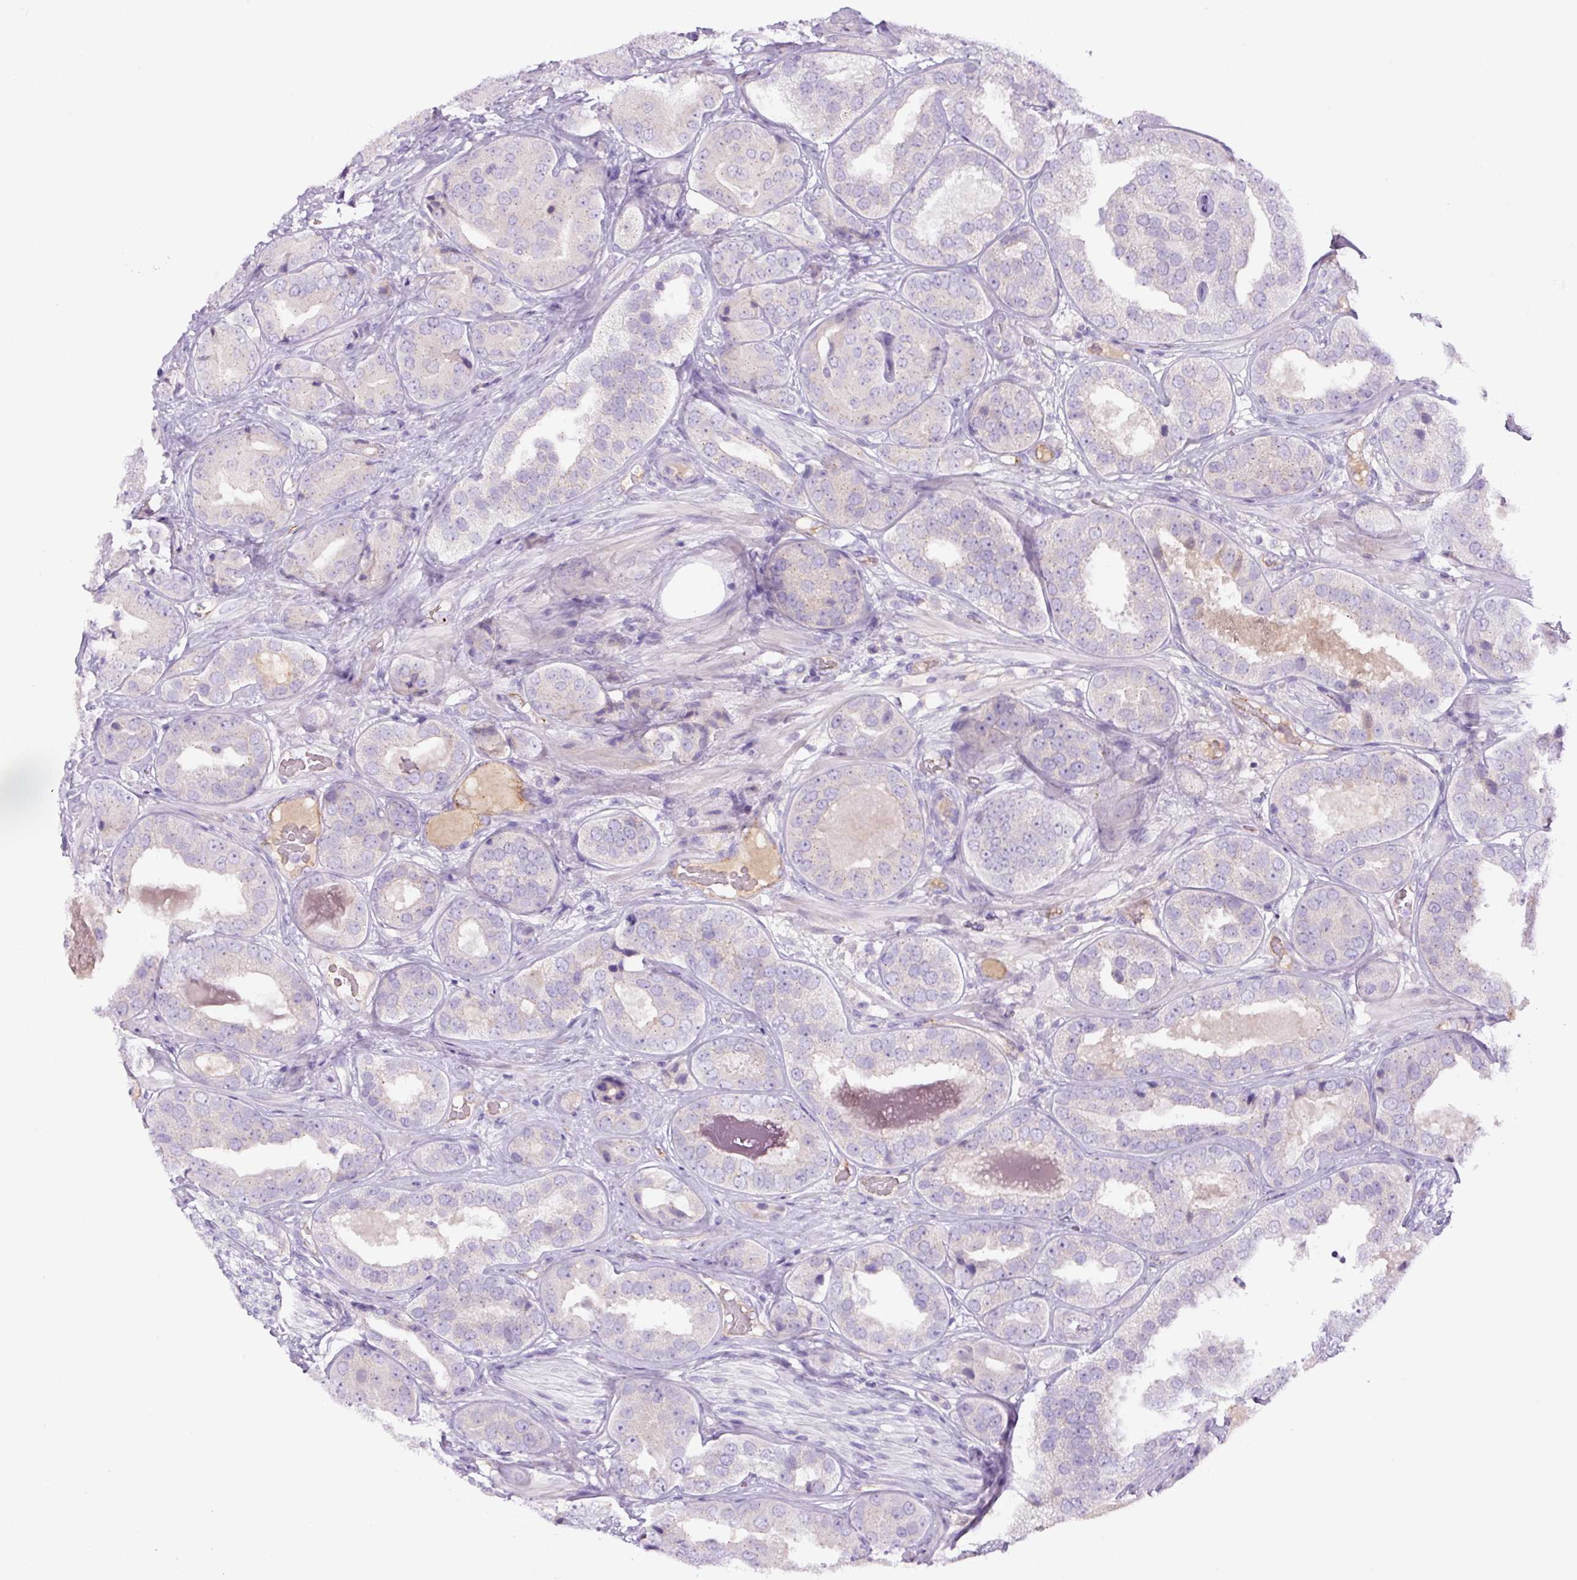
{"staining": {"intensity": "negative", "quantity": "none", "location": "none"}, "tissue": "prostate cancer", "cell_type": "Tumor cells", "image_type": "cancer", "snomed": [{"axis": "morphology", "description": "Adenocarcinoma, High grade"}, {"axis": "topography", "description": "Prostate"}], "caption": "There is no significant staining in tumor cells of adenocarcinoma (high-grade) (prostate).", "gene": "RSPO4", "patient": {"sex": "male", "age": 63}}